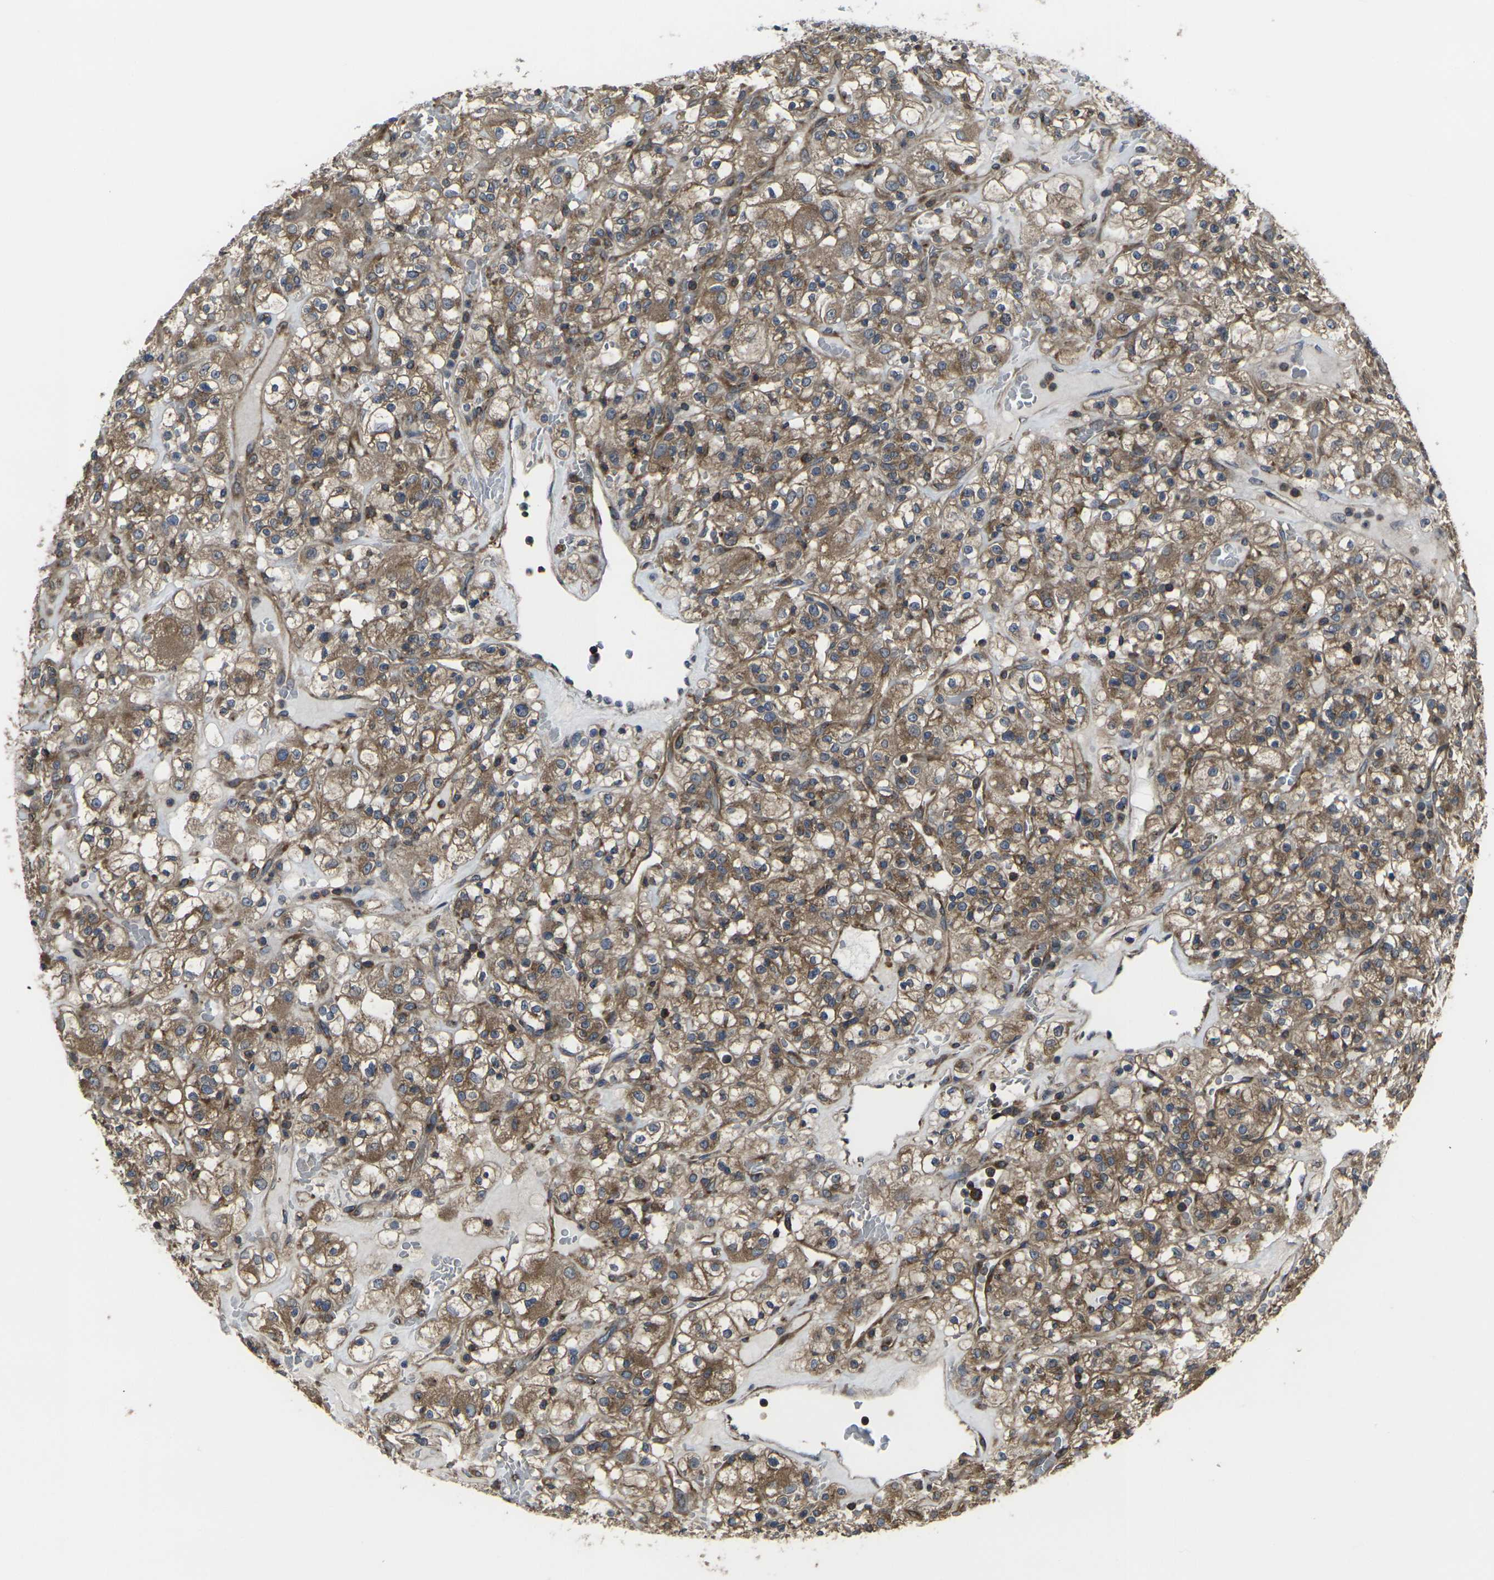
{"staining": {"intensity": "moderate", "quantity": ">75%", "location": "cytoplasmic/membranous"}, "tissue": "renal cancer", "cell_type": "Tumor cells", "image_type": "cancer", "snomed": [{"axis": "morphology", "description": "Normal tissue, NOS"}, {"axis": "morphology", "description": "Adenocarcinoma, NOS"}, {"axis": "topography", "description": "Kidney"}], "caption": "This photomicrograph shows IHC staining of adenocarcinoma (renal), with medium moderate cytoplasmic/membranous staining in approximately >75% of tumor cells.", "gene": "PRKACB", "patient": {"sex": "female", "age": 72}}